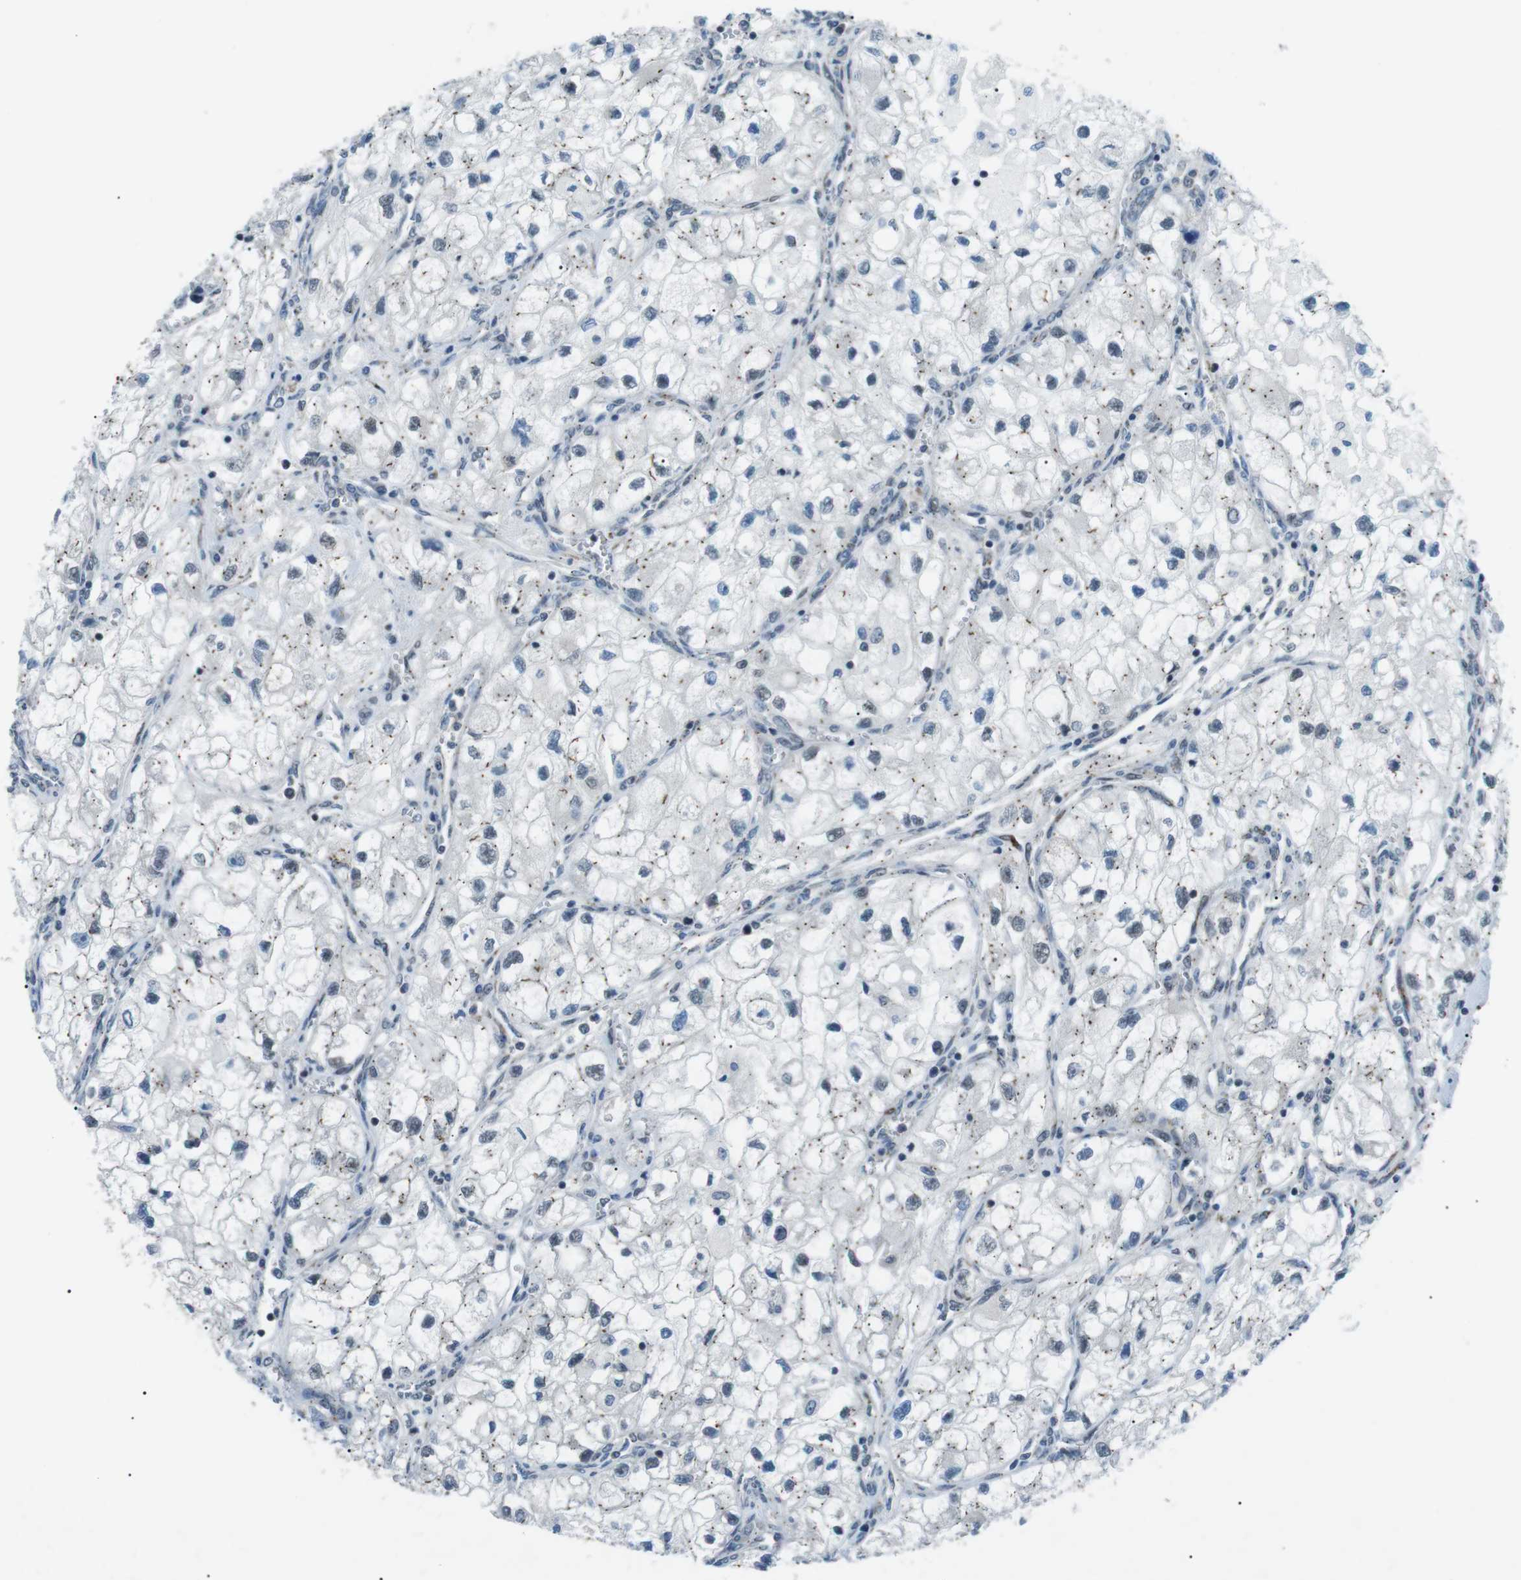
{"staining": {"intensity": "negative", "quantity": "none", "location": "none"}, "tissue": "renal cancer", "cell_type": "Tumor cells", "image_type": "cancer", "snomed": [{"axis": "morphology", "description": "Adenocarcinoma, NOS"}, {"axis": "topography", "description": "Kidney"}], "caption": "Immunohistochemistry of adenocarcinoma (renal) demonstrates no expression in tumor cells.", "gene": "ARID5B", "patient": {"sex": "female", "age": 70}}